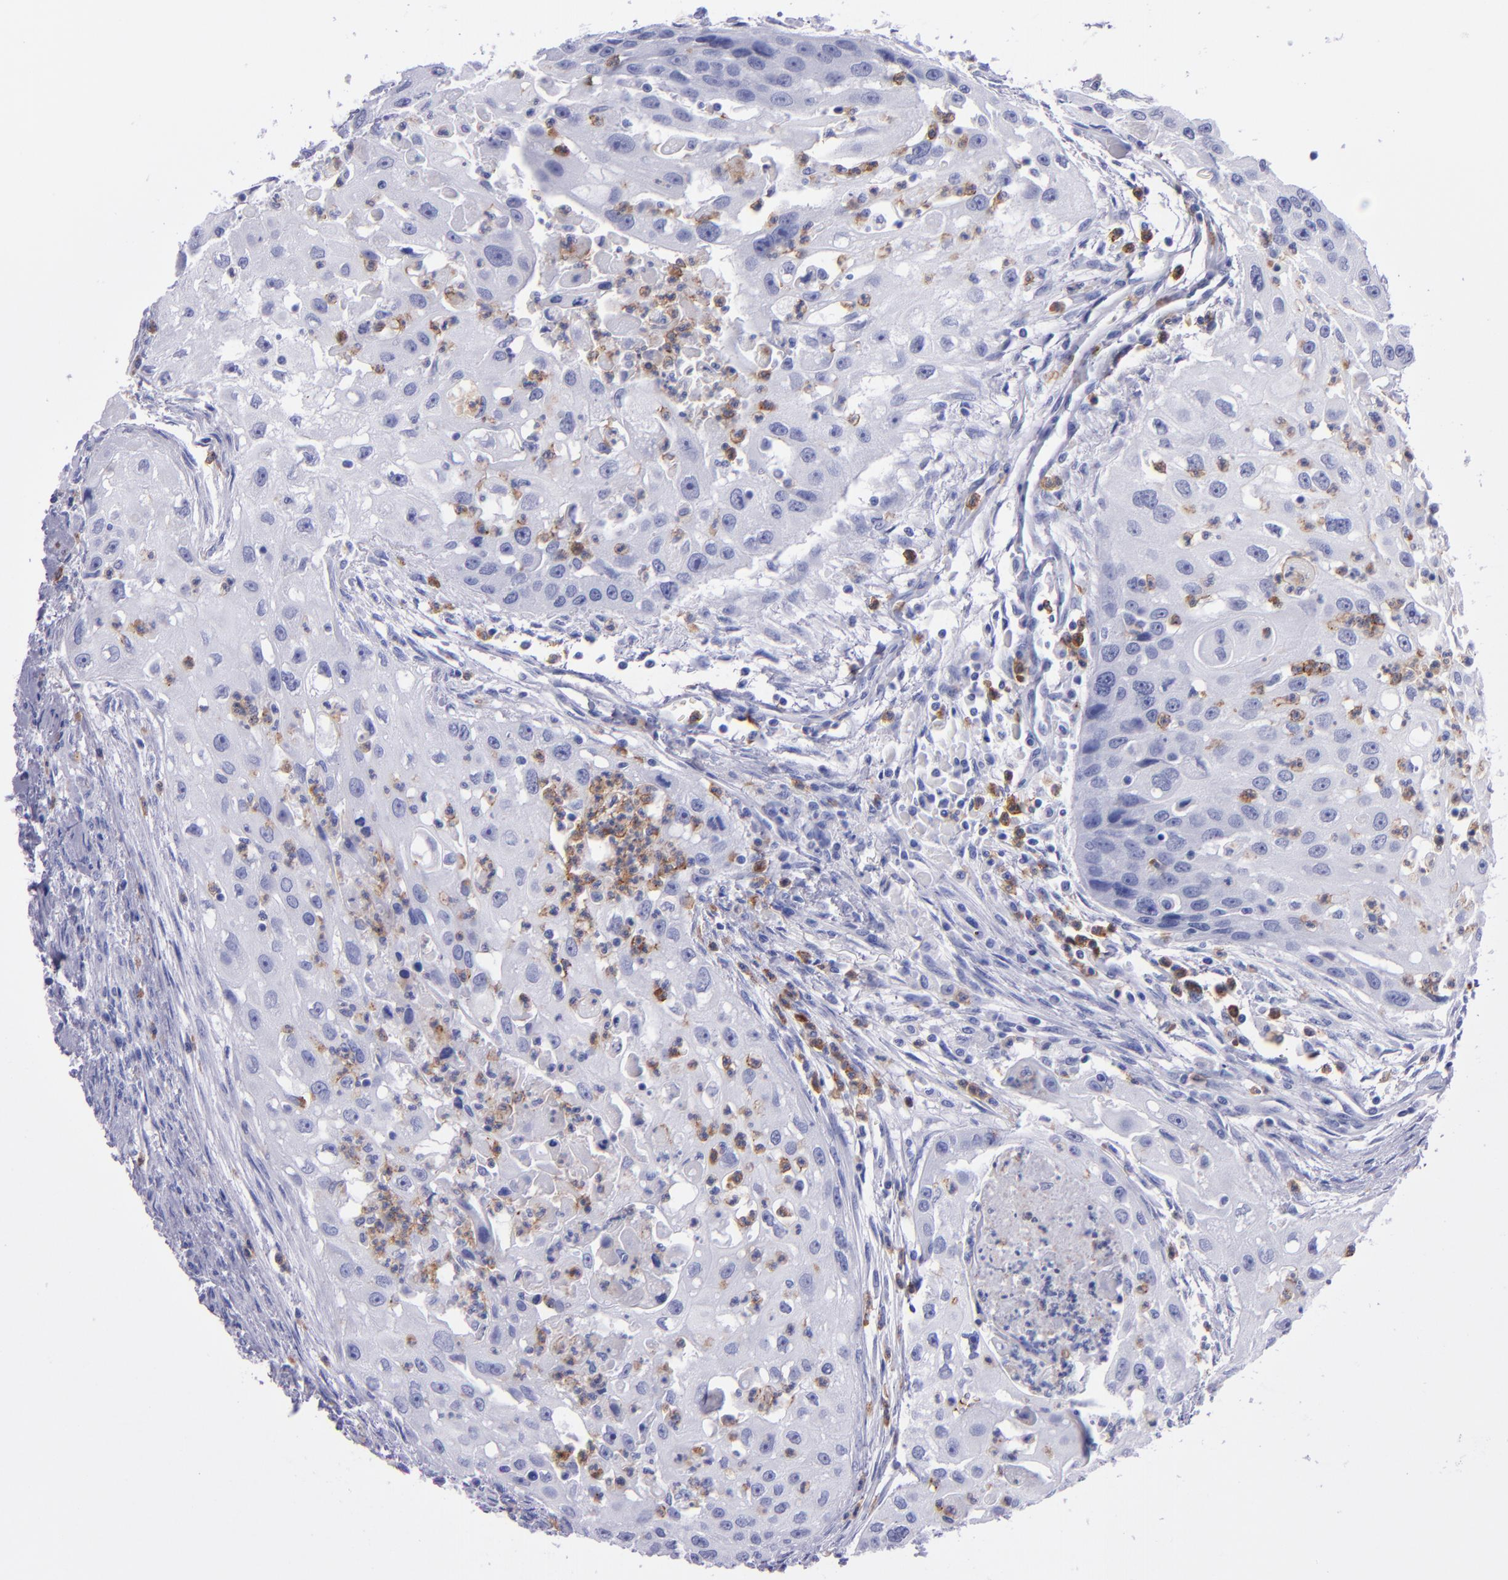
{"staining": {"intensity": "negative", "quantity": "none", "location": "none"}, "tissue": "head and neck cancer", "cell_type": "Tumor cells", "image_type": "cancer", "snomed": [{"axis": "morphology", "description": "Squamous cell carcinoma, NOS"}, {"axis": "topography", "description": "Head-Neck"}], "caption": "A high-resolution micrograph shows IHC staining of head and neck squamous cell carcinoma, which reveals no significant expression in tumor cells. The staining was performed using DAB (3,3'-diaminobenzidine) to visualize the protein expression in brown, while the nuclei were stained in blue with hematoxylin (Magnification: 20x).", "gene": "CR1", "patient": {"sex": "male", "age": 64}}